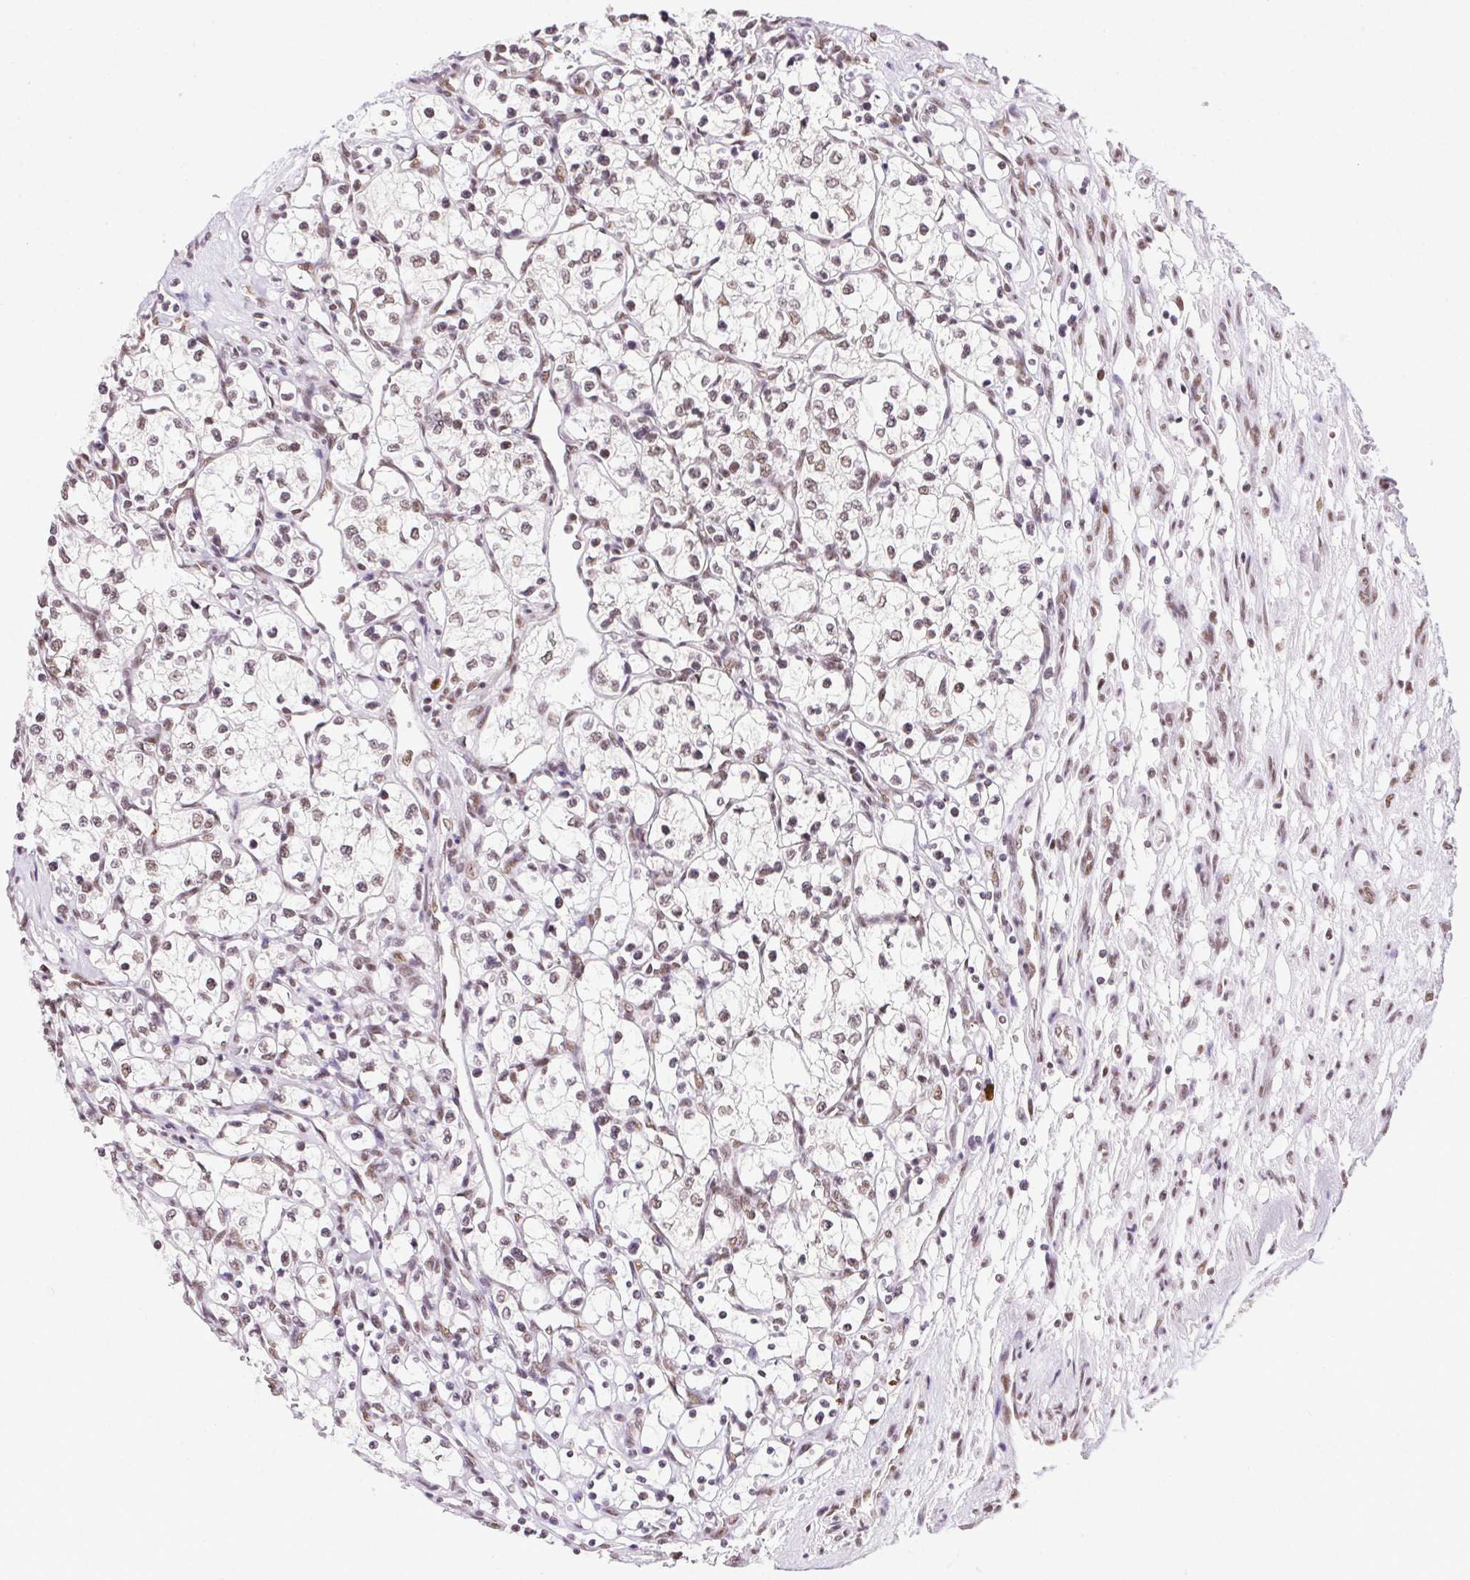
{"staining": {"intensity": "moderate", "quantity": "25%-75%", "location": "nuclear"}, "tissue": "renal cancer", "cell_type": "Tumor cells", "image_type": "cancer", "snomed": [{"axis": "morphology", "description": "Adenocarcinoma, NOS"}, {"axis": "topography", "description": "Kidney"}], "caption": "Adenocarcinoma (renal) tissue exhibits moderate nuclear expression in about 25%-75% of tumor cells The protein is stained brown, and the nuclei are stained in blue (DAB (3,3'-diaminobenzidine) IHC with brightfield microscopy, high magnification).", "gene": "TRA2B", "patient": {"sex": "female", "age": 69}}